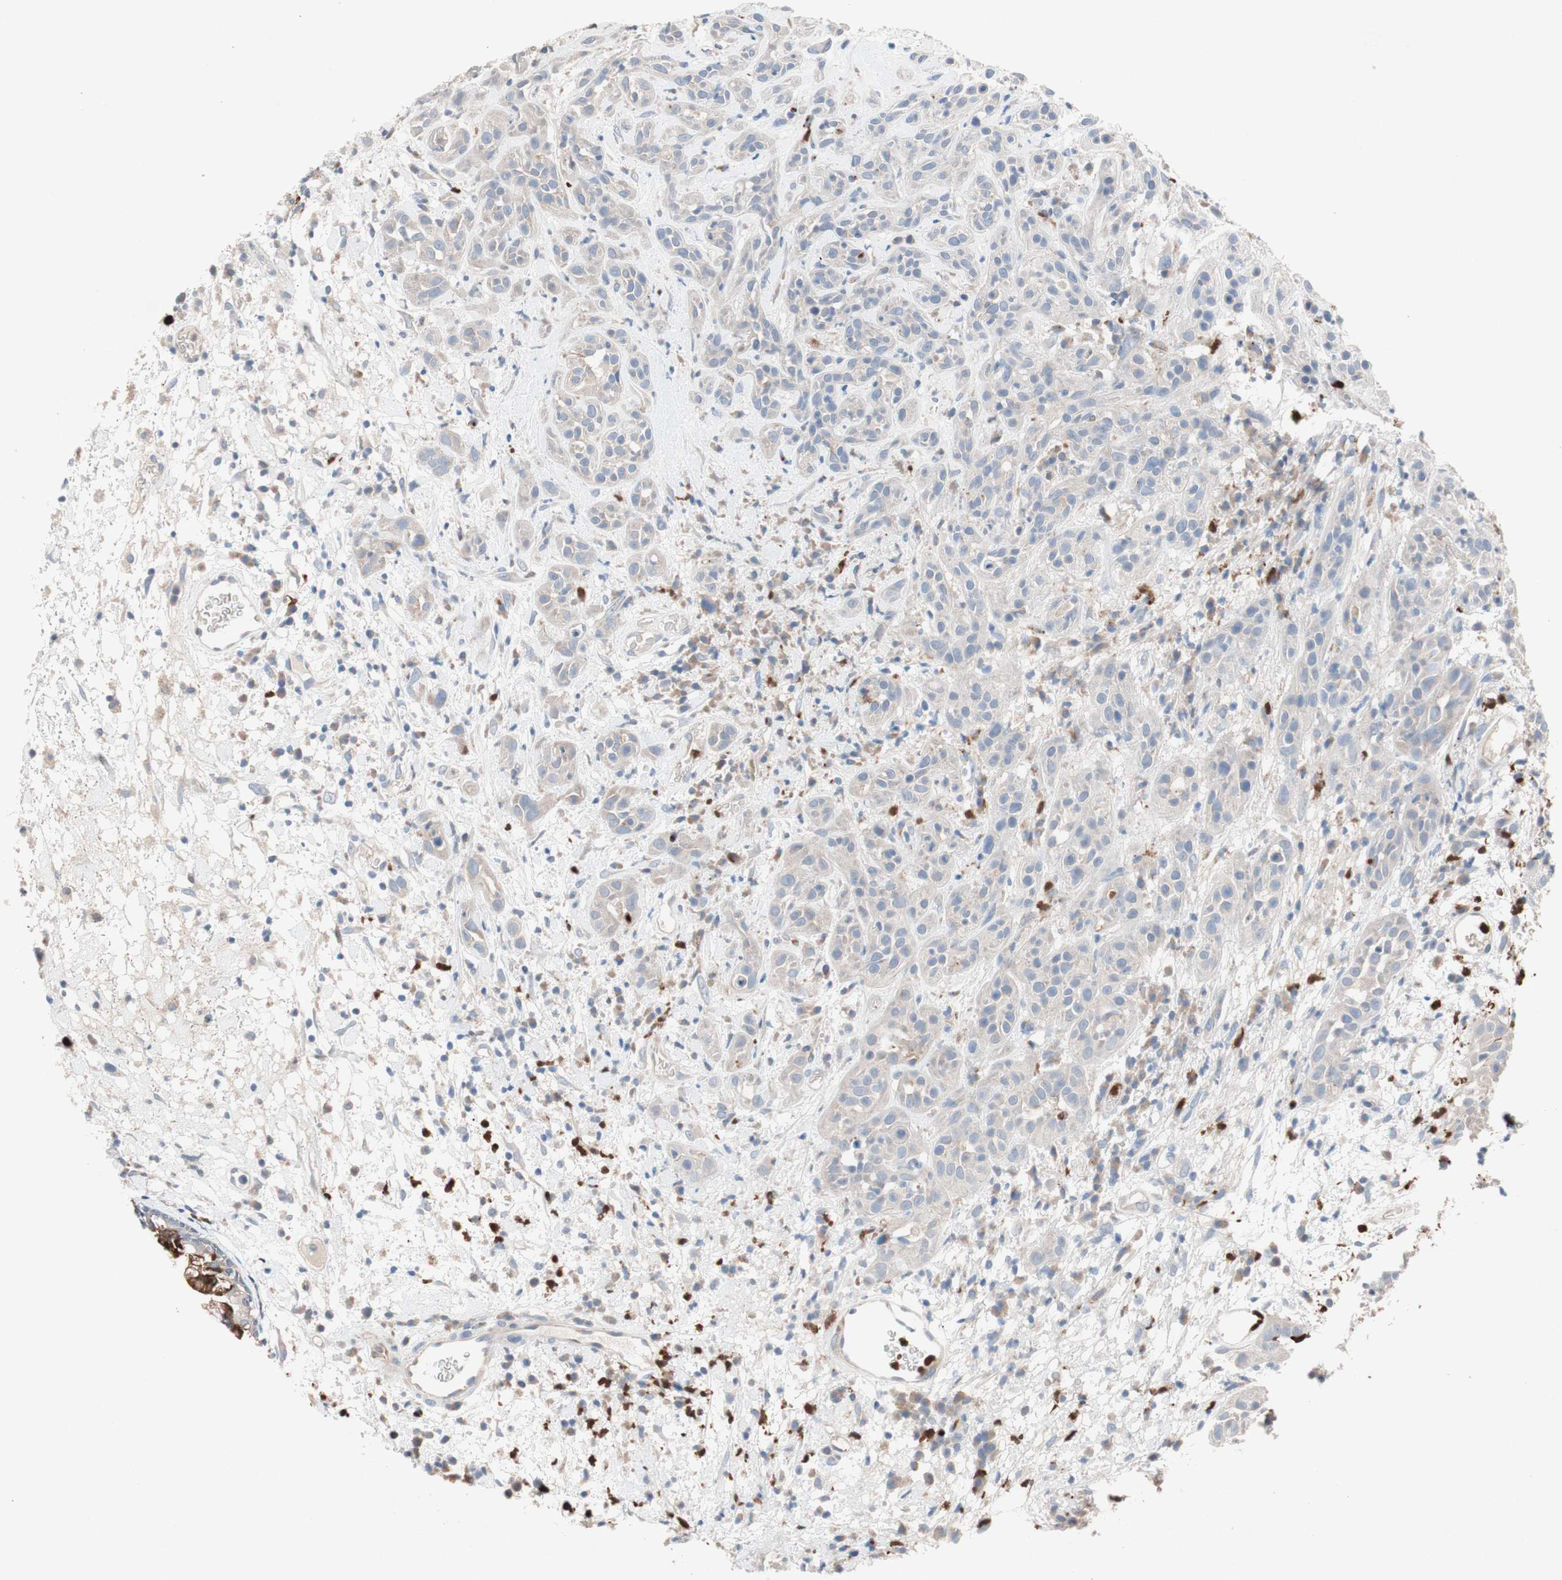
{"staining": {"intensity": "weak", "quantity": "25%-75%", "location": "cytoplasmic/membranous"}, "tissue": "head and neck cancer", "cell_type": "Tumor cells", "image_type": "cancer", "snomed": [{"axis": "morphology", "description": "Squamous cell carcinoma, NOS"}, {"axis": "topography", "description": "Head-Neck"}], "caption": "DAB immunohistochemical staining of human head and neck squamous cell carcinoma displays weak cytoplasmic/membranous protein positivity in approximately 25%-75% of tumor cells.", "gene": "CLEC4D", "patient": {"sex": "male", "age": 62}}